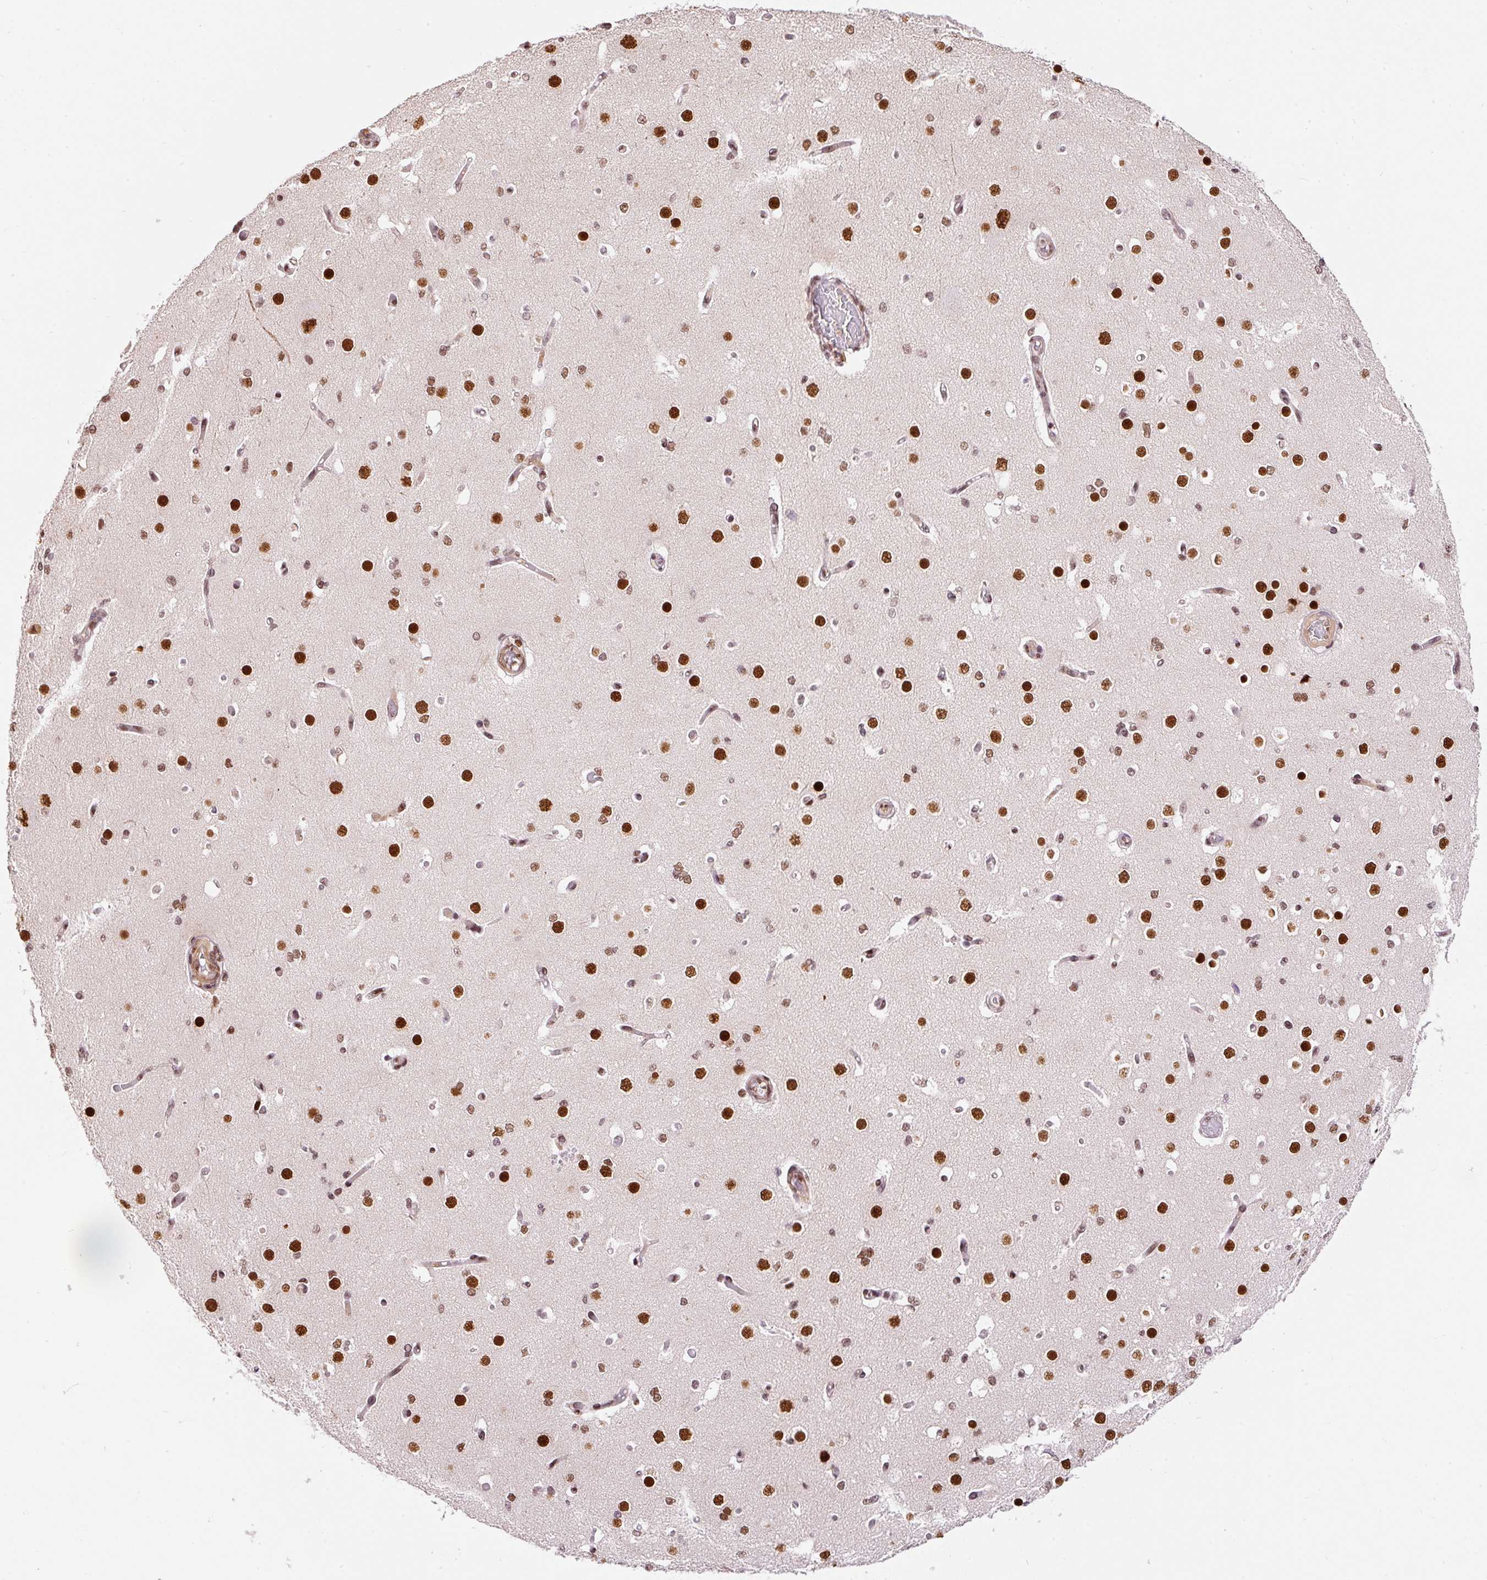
{"staining": {"intensity": "moderate", "quantity": "25%-75%", "location": "nuclear"}, "tissue": "cerebral cortex", "cell_type": "Endothelial cells", "image_type": "normal", "snomed": [{"axis": "morphology", "description": "Normal tissue, NOS"}, {"axis": "morphology", "description": "Inflammation, NOS"}, {"axis": "topography", "description": "Cerebral cortex"}], "caption": "This photomicrograph reveals immunohistochemistry staining of benign cerebral cortex, with medium moderate nuclear staining in about 25%-75% of endothelial cells.", "gene": "HNRNPC", "patient": {"sex": "male", "age": 6}}